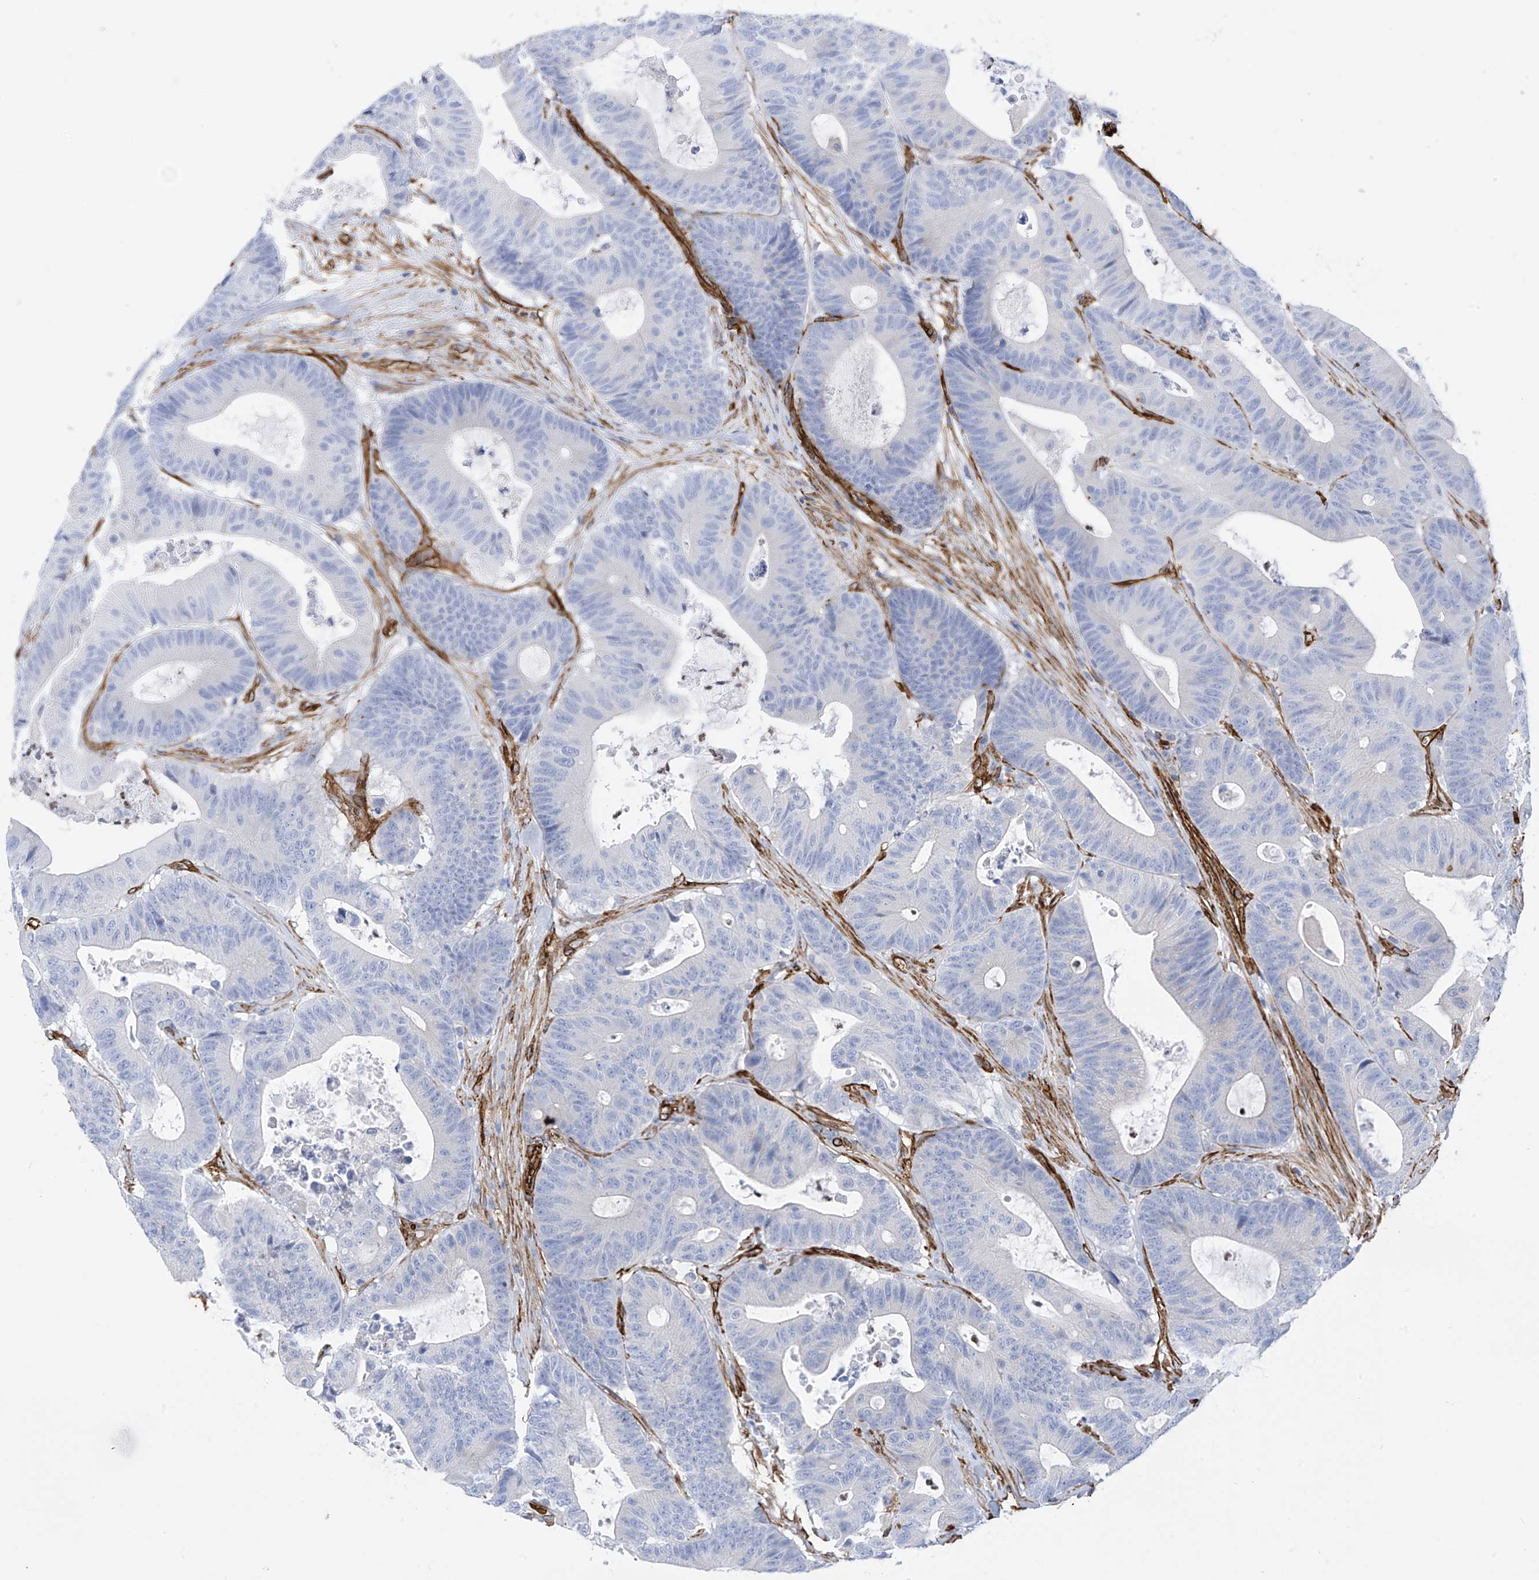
{"staining": {"intensity": "negative", "quantity": "none", "location": "none"}, "tissue": "colorectal cancer", "cell_type": "Tumor cells", "image_type": "cancer", "snomed": [{"axis": "morphology", "description": "Adenocarcinoma, NOS"}, {"axis": "topography", "description": "Colon"}], "caption": "IHC of colorectal adenocarcinoma exhibits no staining in tumor cells.", "gene": "UBTD1", "patient": {"sex": "female", "age": 84}}